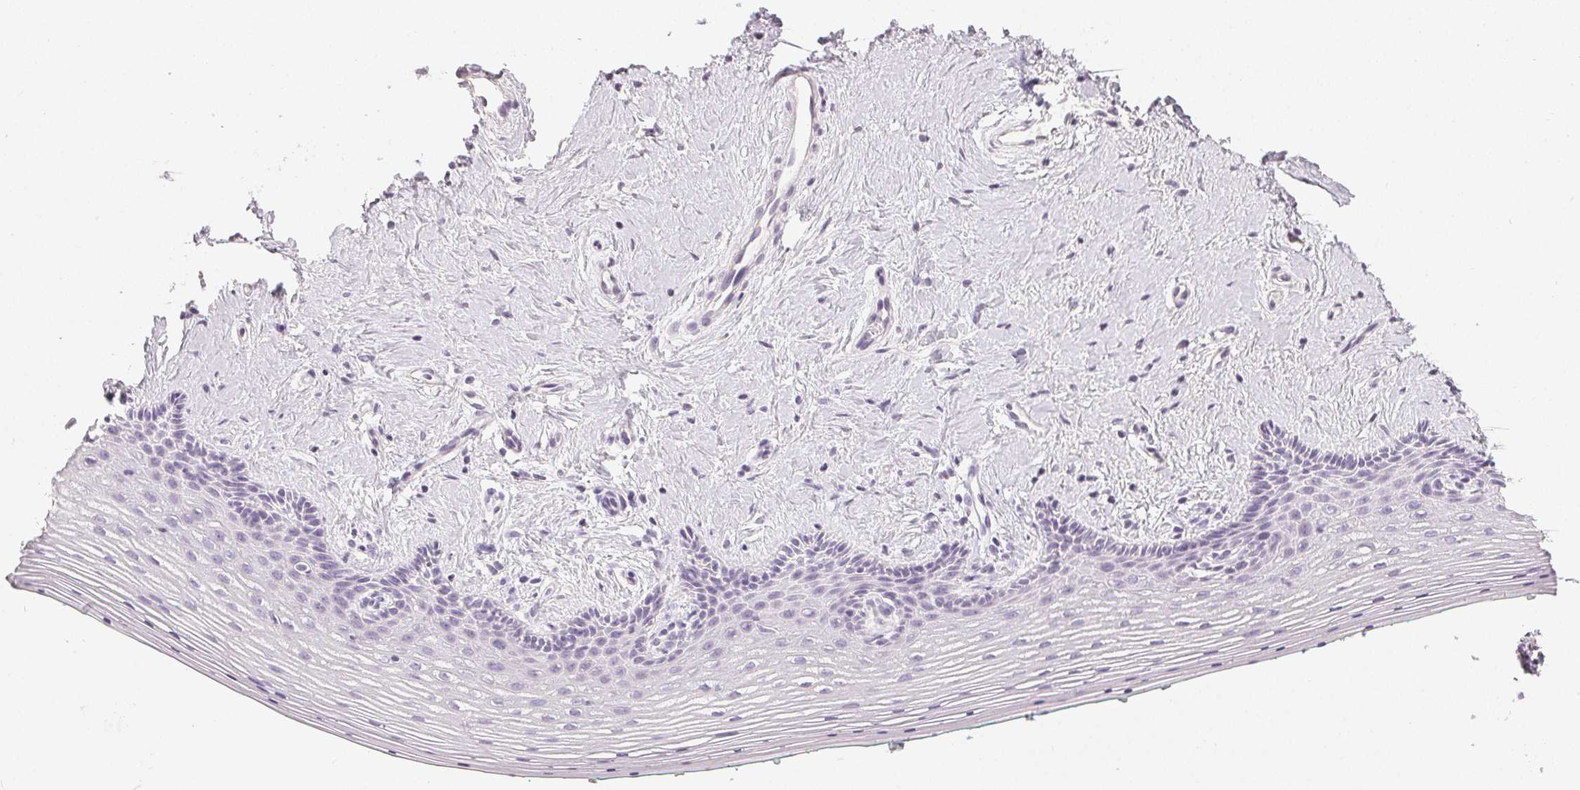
{"staining": {"intensity": "negative", "quantity": "none", "location": "none"}, "tissue": "vagina", "cell_type": "Squamous epithelial cells", "image_type": "normal", "snomed": [{"axis": "morphology", "description": "Normal tissue, NOS"}, {"axis": "topography", "description": "Vagina"}], "caption": "Immunohistochemistry micrograph of benign vagina: vagina stained with DAB (3,3'-diaminobenzidine) reveals no significant protein staining in squamous epithelial cells.", "gene": "LVRN", "patient": {"sex": "female", "age": 42}}